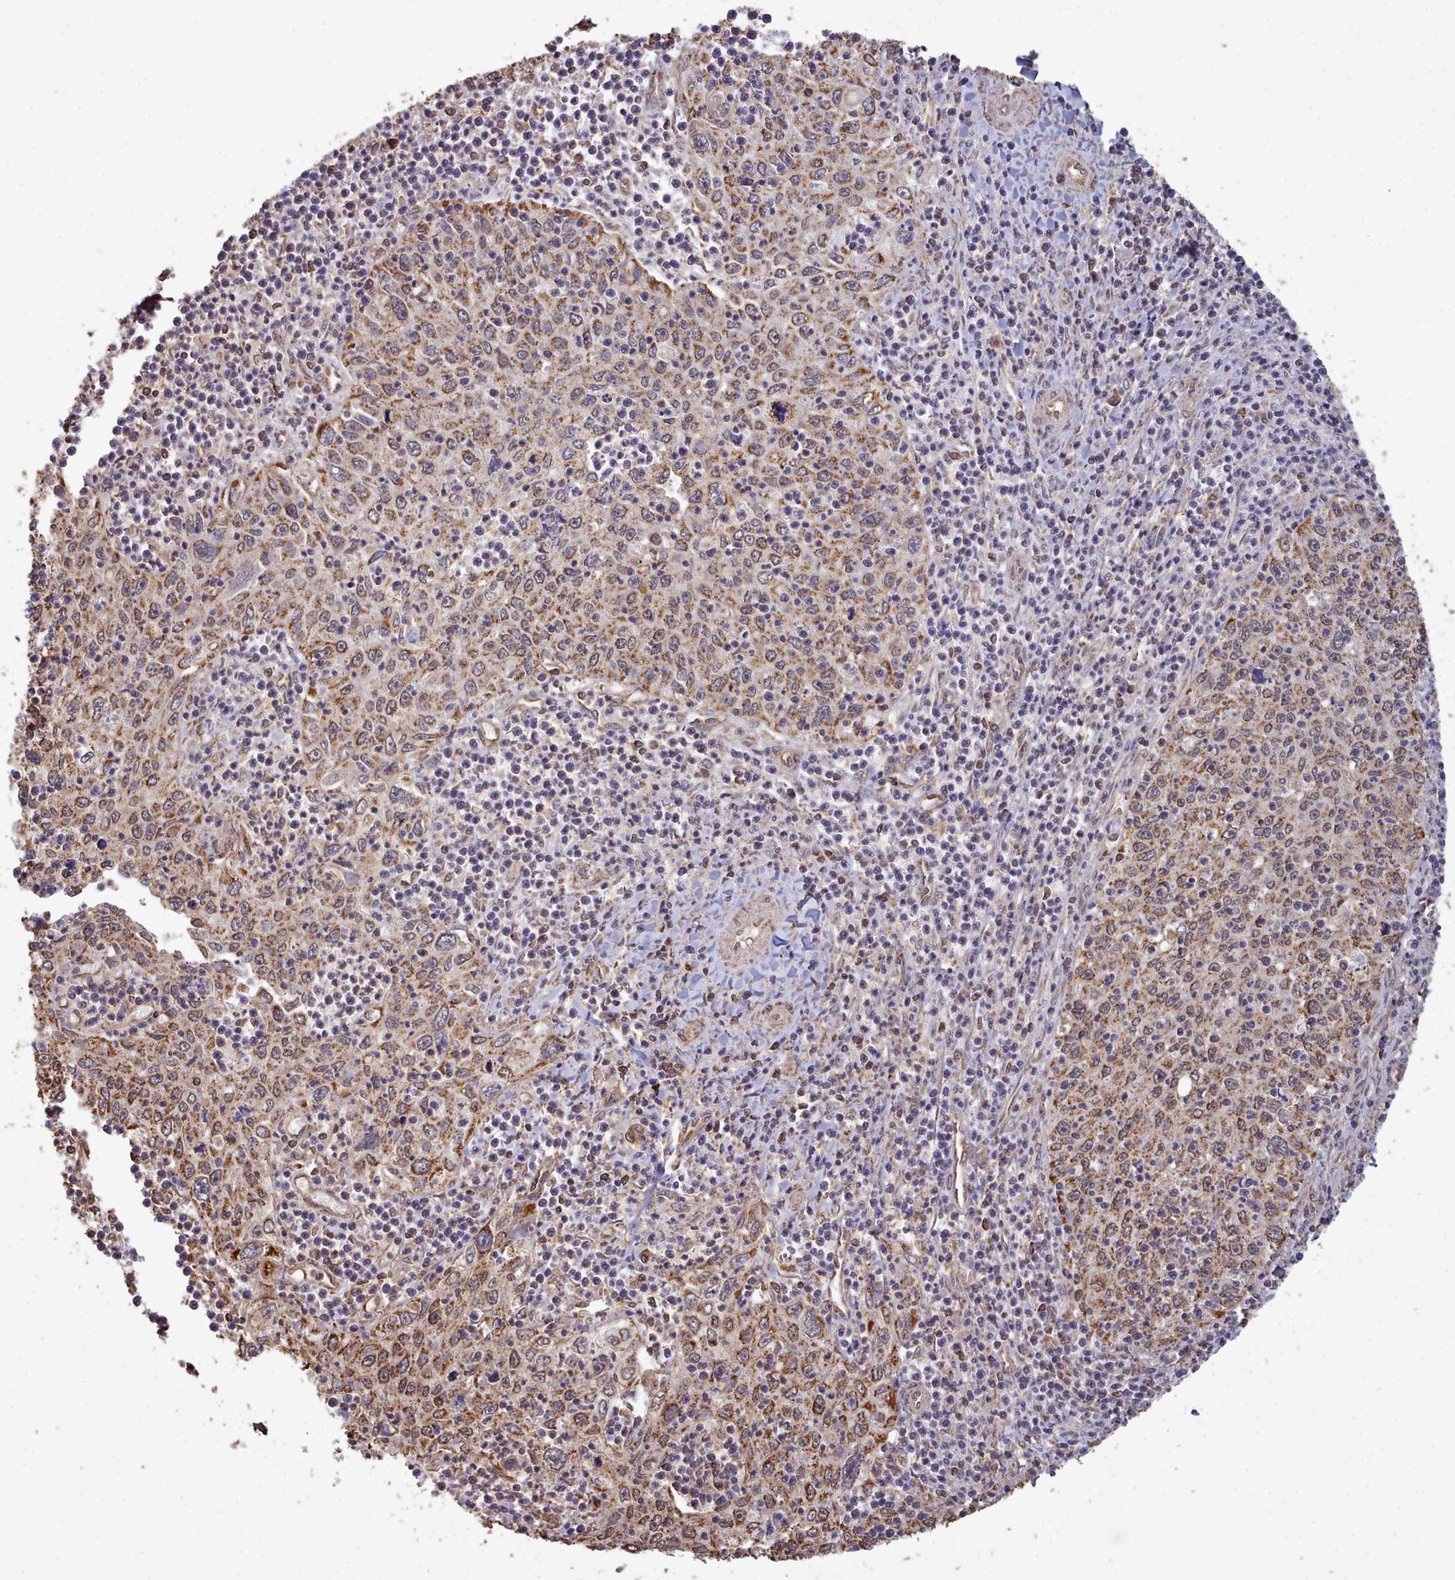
{"staining": {"intensity": "moderate", "quantity": "25%-75%", "location": "cytoplasmic/membranous,nuclear"}, "tissue": "cervical cancer", "cell_type": "Tumor cells", "image_type": "cancer", "snomed": [{"axis": "morphology", "description": "Squamous cell carcinoma, NOS"}, {"axis": "topography", "description": "Cervix"}], "caption": "Cervical cancer (squamous cell carcinoma) was stained to show a protein in brown. There is medium levels of moderate cytoplasmic/membranous and nuclear staining in approximately 25%-75% of tumor cells. (DAB IHC, brown staining for protein, blue staining for nuclei).", "gene": "METRN", "patient": {"sex": "female", "age": 30}}